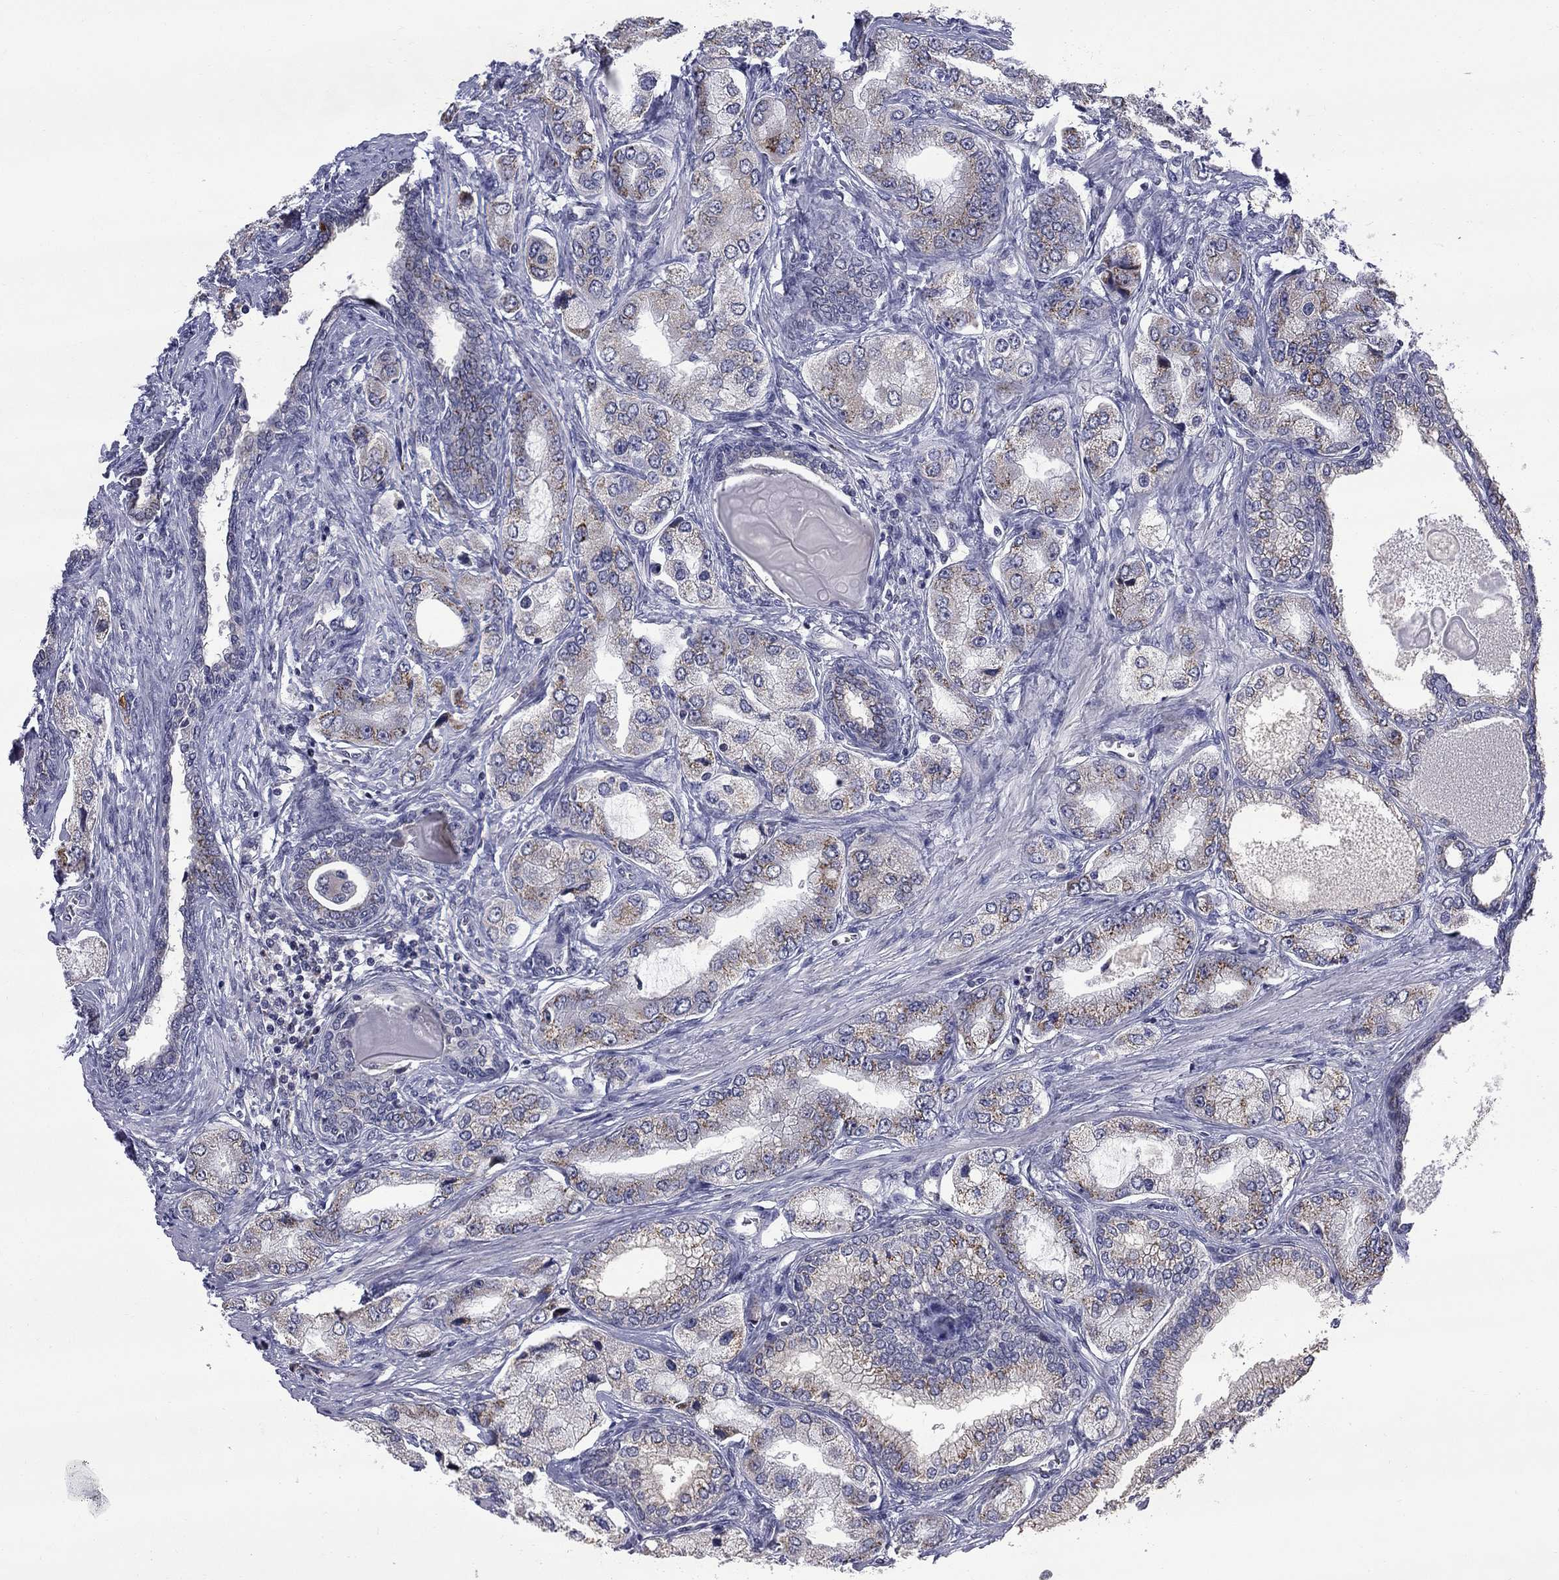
{"staining": {"intensity": "moderate", "quantity": ">75%", "location": "cytoplasmic/membranous"}, "tissue": "prostate cancer", "cell_type": "Tumor cells", "image_type": "cancer", "snomed": [{"axis": "morphology", "description": "Adenocarcinoma, Low grade"}, {"axis": "topography", "description": "Prostate"}], "caption": "Adenocarcinoma (low-grade) (prostate) stained with IHC demonstrates moderate cytoplasmic/membranous positivity in about >75% of tumor cells.", "gene": "HTR4", "patient": {"sex": "male", "age": 69}}